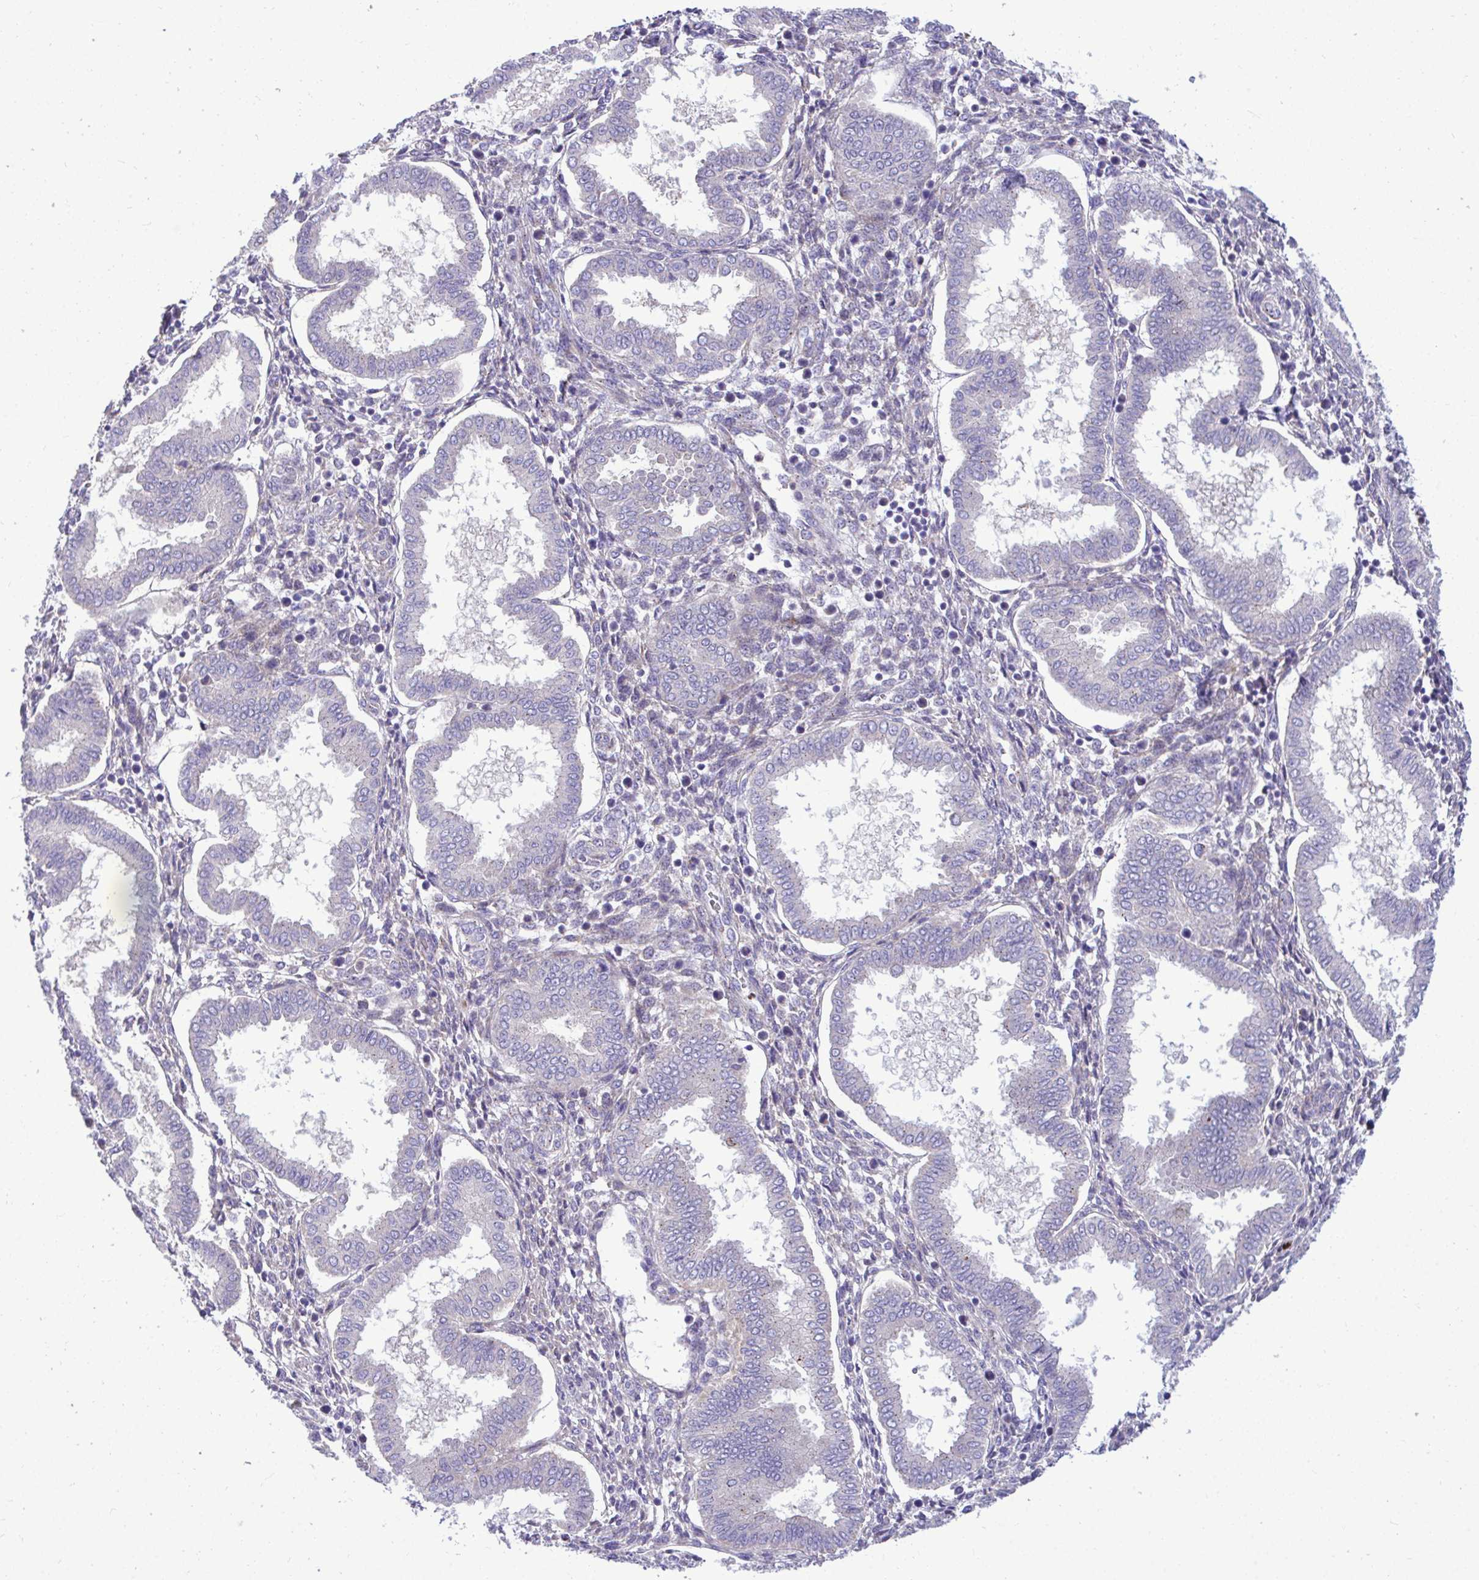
{"staining": {"intensity": "negative", "quantity": "none", "location": "none"}, "tissue": "endometrium", "cell_type": "Cells in endometrial stroma", "image_type": "normal", "snomed": [{"axis": "morphology", "description": "Normal tissue, NOS"}, {"axis": "topography", "description": "Endometrium"}], "caption": "Immunohistochemistry (IHC) photomicrograph of normal human endometrium stained for a protein (brown), which reveals no expression in cells in endometrial stroma. Brightfield microscopy of immunohistochemistry stained with DAB (3,3'-diaminobenzidine) (brown) and hematoxylin (blue), captured at high magnification.", "gene": "MRPS16", "patient": {"sex": "female", "age": 24}}